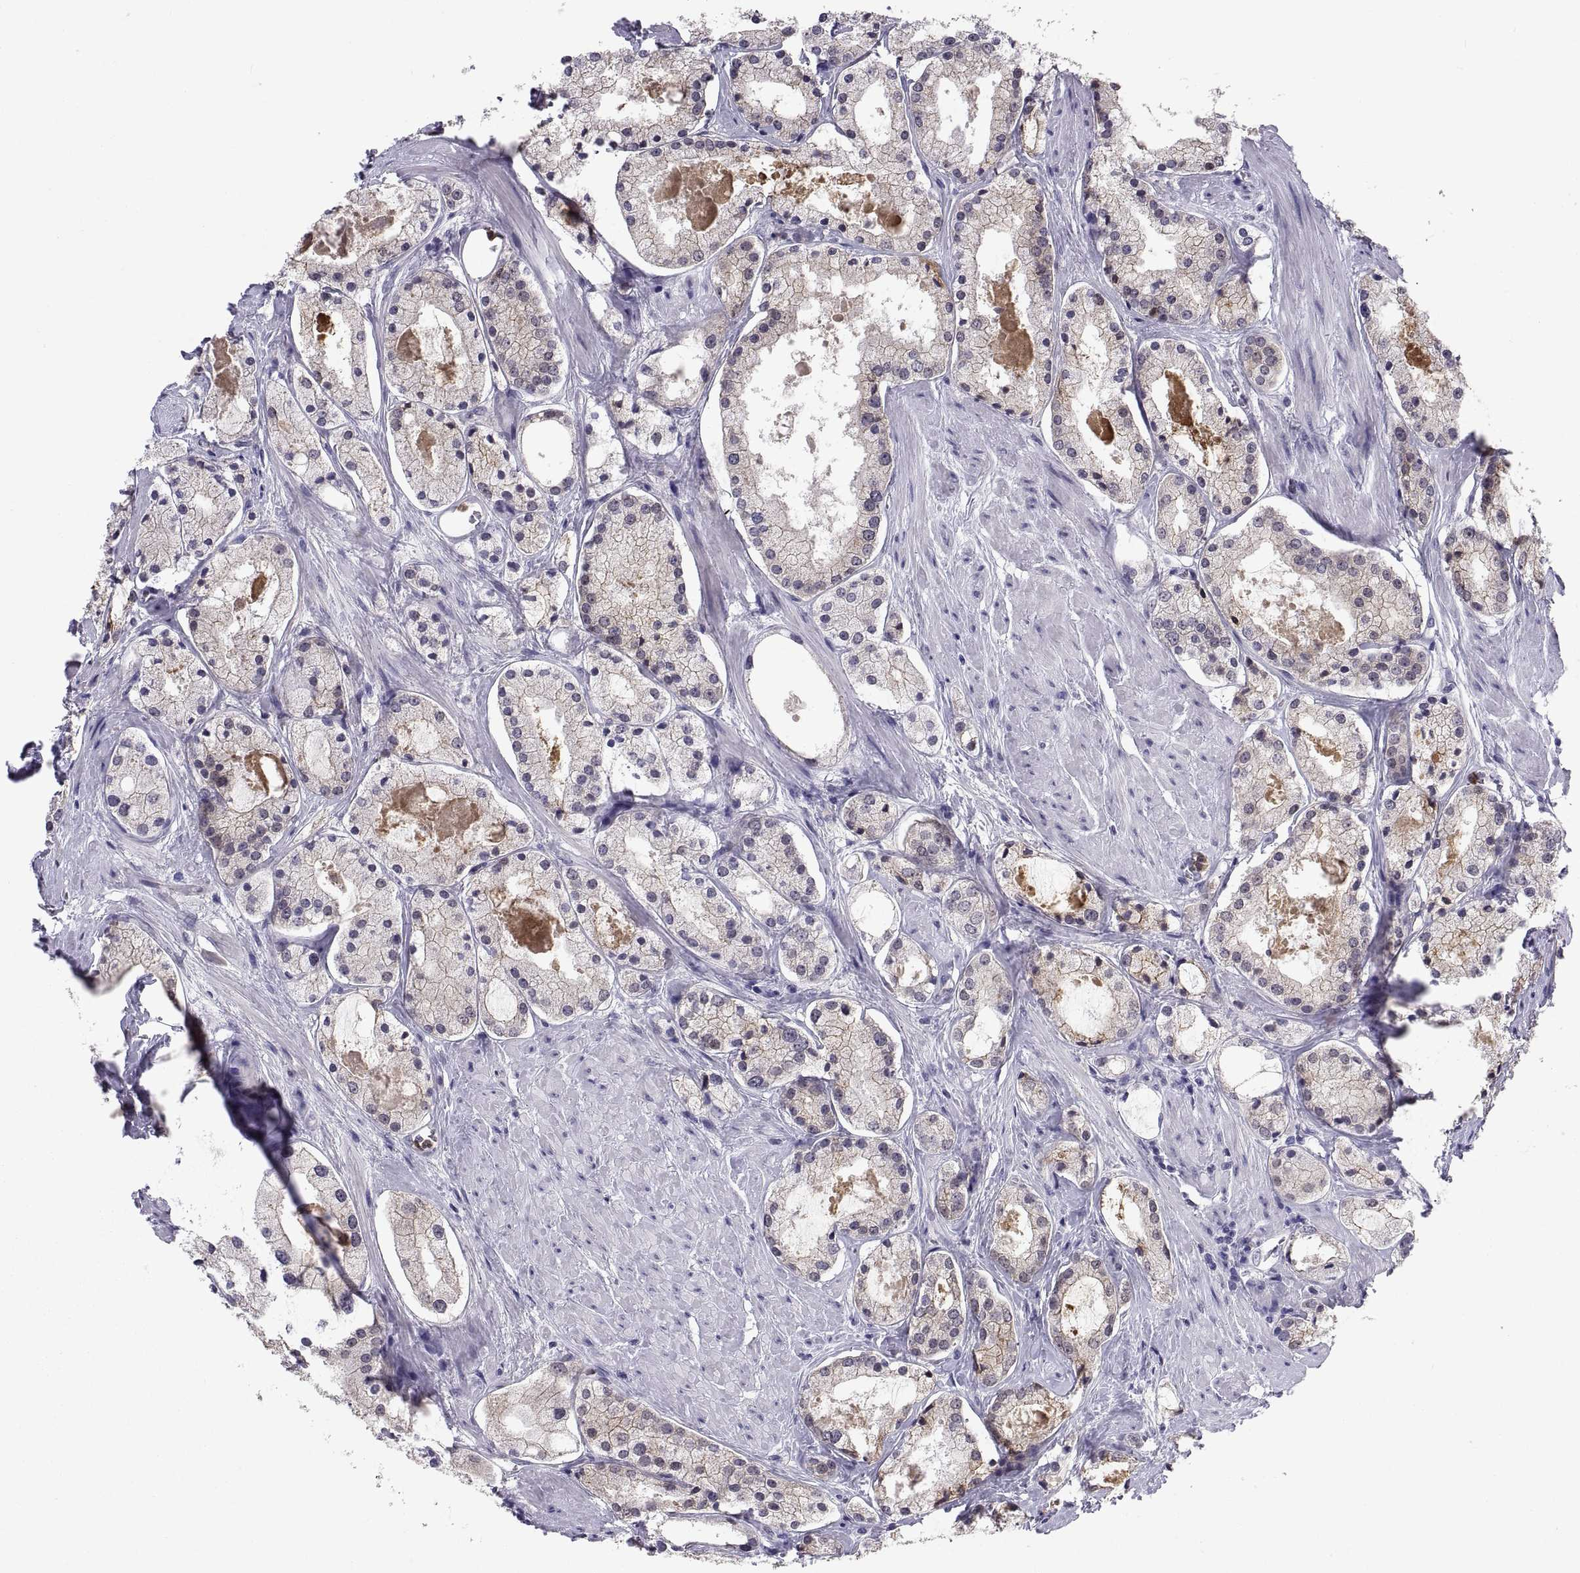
{"staining": {"intensity": "negative", "quantity": "none", "location": "none"}, "tissue": "prostate cancer", "cell_type": "Tumor cells", "image_type": "cancer", "snomed": [{"axis": "morphology", "description": "Adenocarcinoma, NOS"}, {"axis": "morphology", "description": "Adenocarcinoma, High grade"}, {"axis": "topography", "description": "Prostate"}], "caption": "Micrograph shows no significant protein expression in tumor cells of adenocarcinoma (high-grade) (prostate).", "gene": "PKP1", "patient": {"sex": "male", "age": 64}}